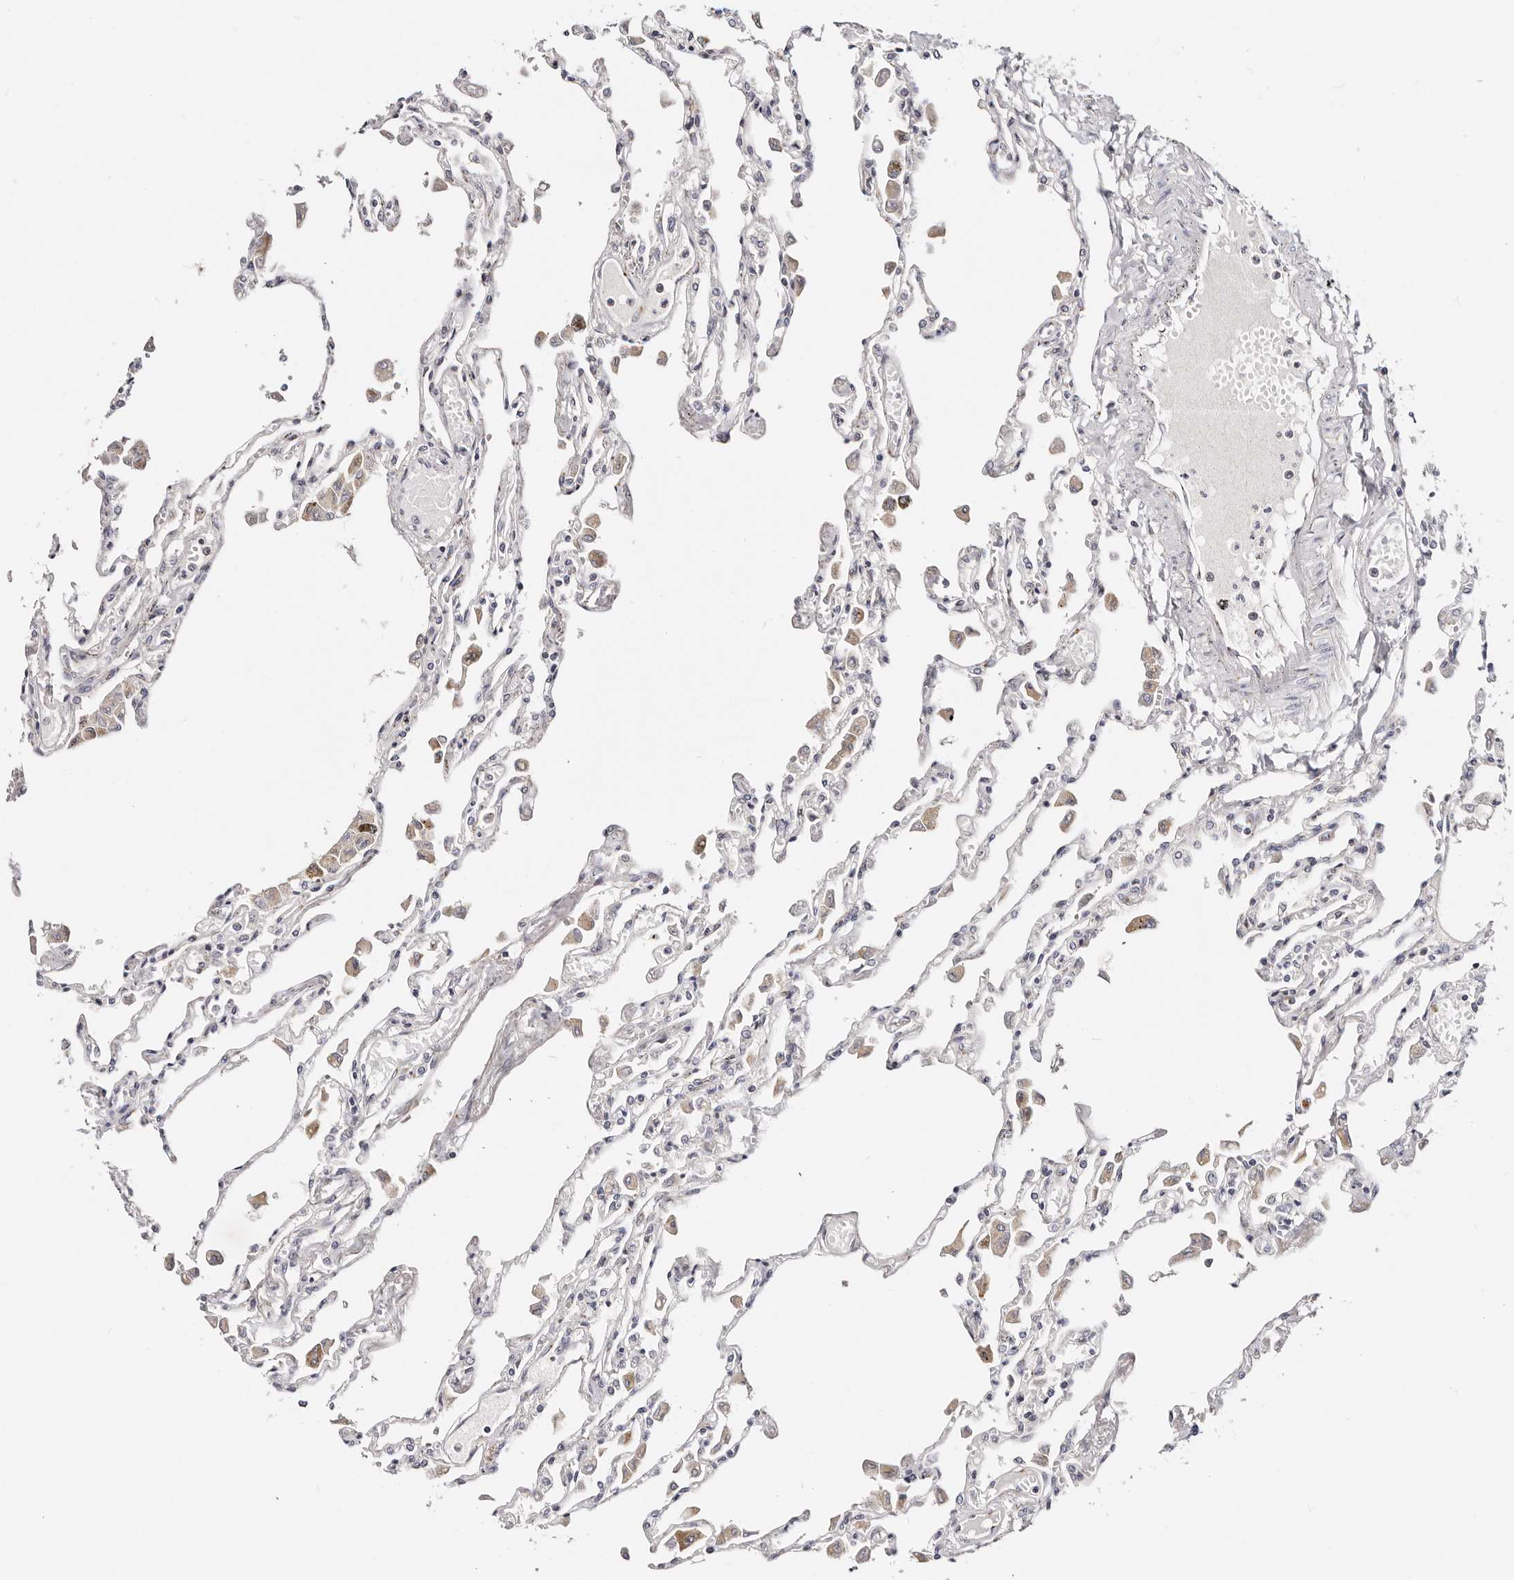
{"staining": {"intensity": "negative", "quantity": "none", "location": "none"}, "tissue": "lung", "cell_type": "Alveolar cells", "image_type": "normal", "snomed": [{"axis": "morphology", "description": "Normal tissue, NOS"}, {"axis": "topography", "description": "Bronchus"}, {"axis": "topography", "description": "Lung"}], "caption": "Protein analysis of normal lung reveals no significant expression in alveolar cells.", "gene": "VIPAS39", "patient": {"sex": "female", "age": 49}}